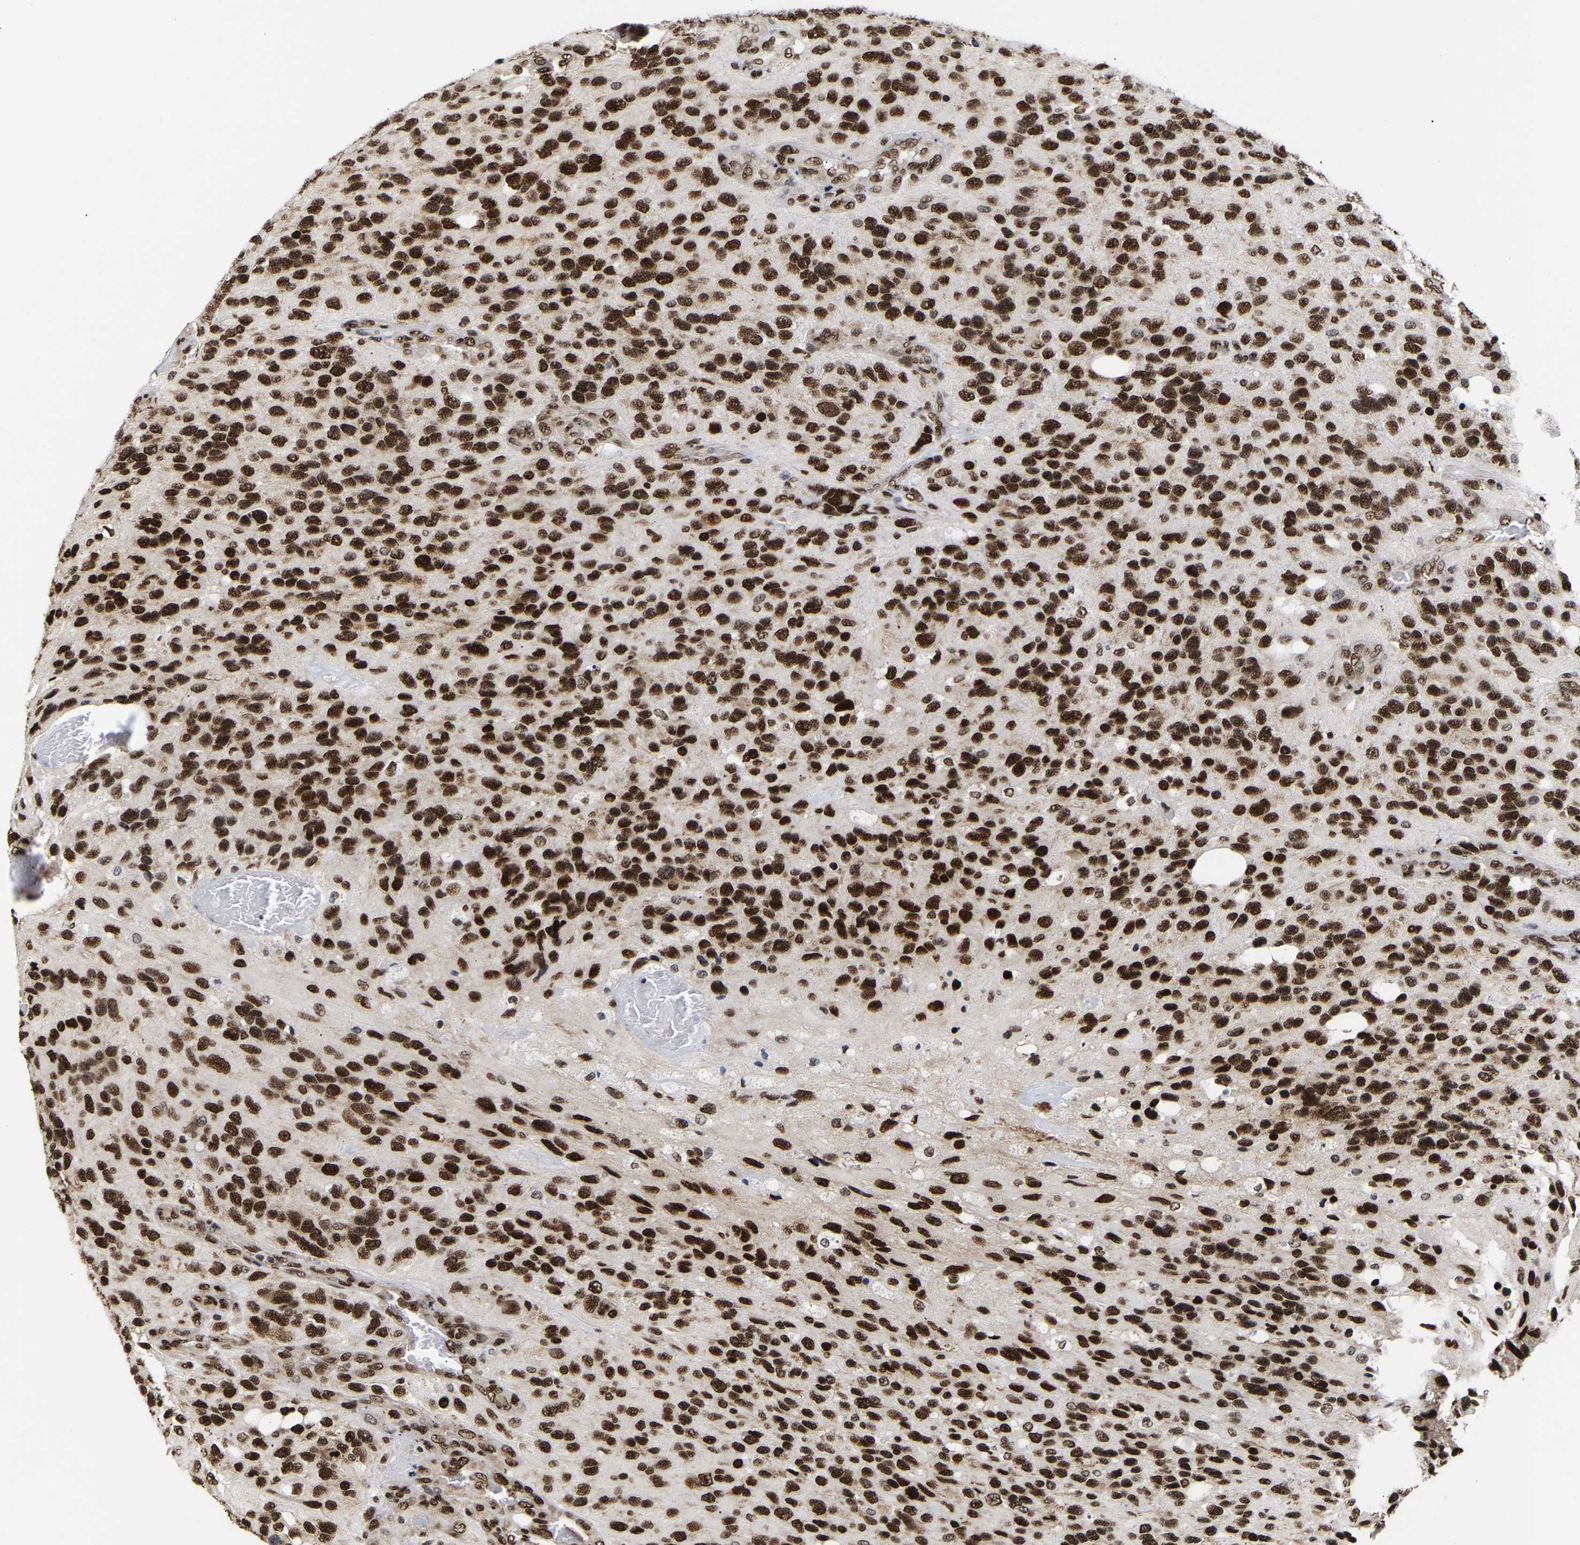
{"staining": {"intensity": "strong", "quantity": ">75%", "location": "nuclear"}, "tissue": "glioma", "cell_type": "Tumor cells", "image_type": "cancer", "snomed": [{"axis": "morphology", "description": "Glioma, malignant, High grade"}, {"axis": "topography", "description": "Brain"}], "caption": "DAB immunohistochemical staining of human malignant glioma (high-grade) demonstrates strong nuclear protein expression in about >75% of tumor cells.", "gene": "PSIP1", "patient": {"sex": "female", "age": 58}}